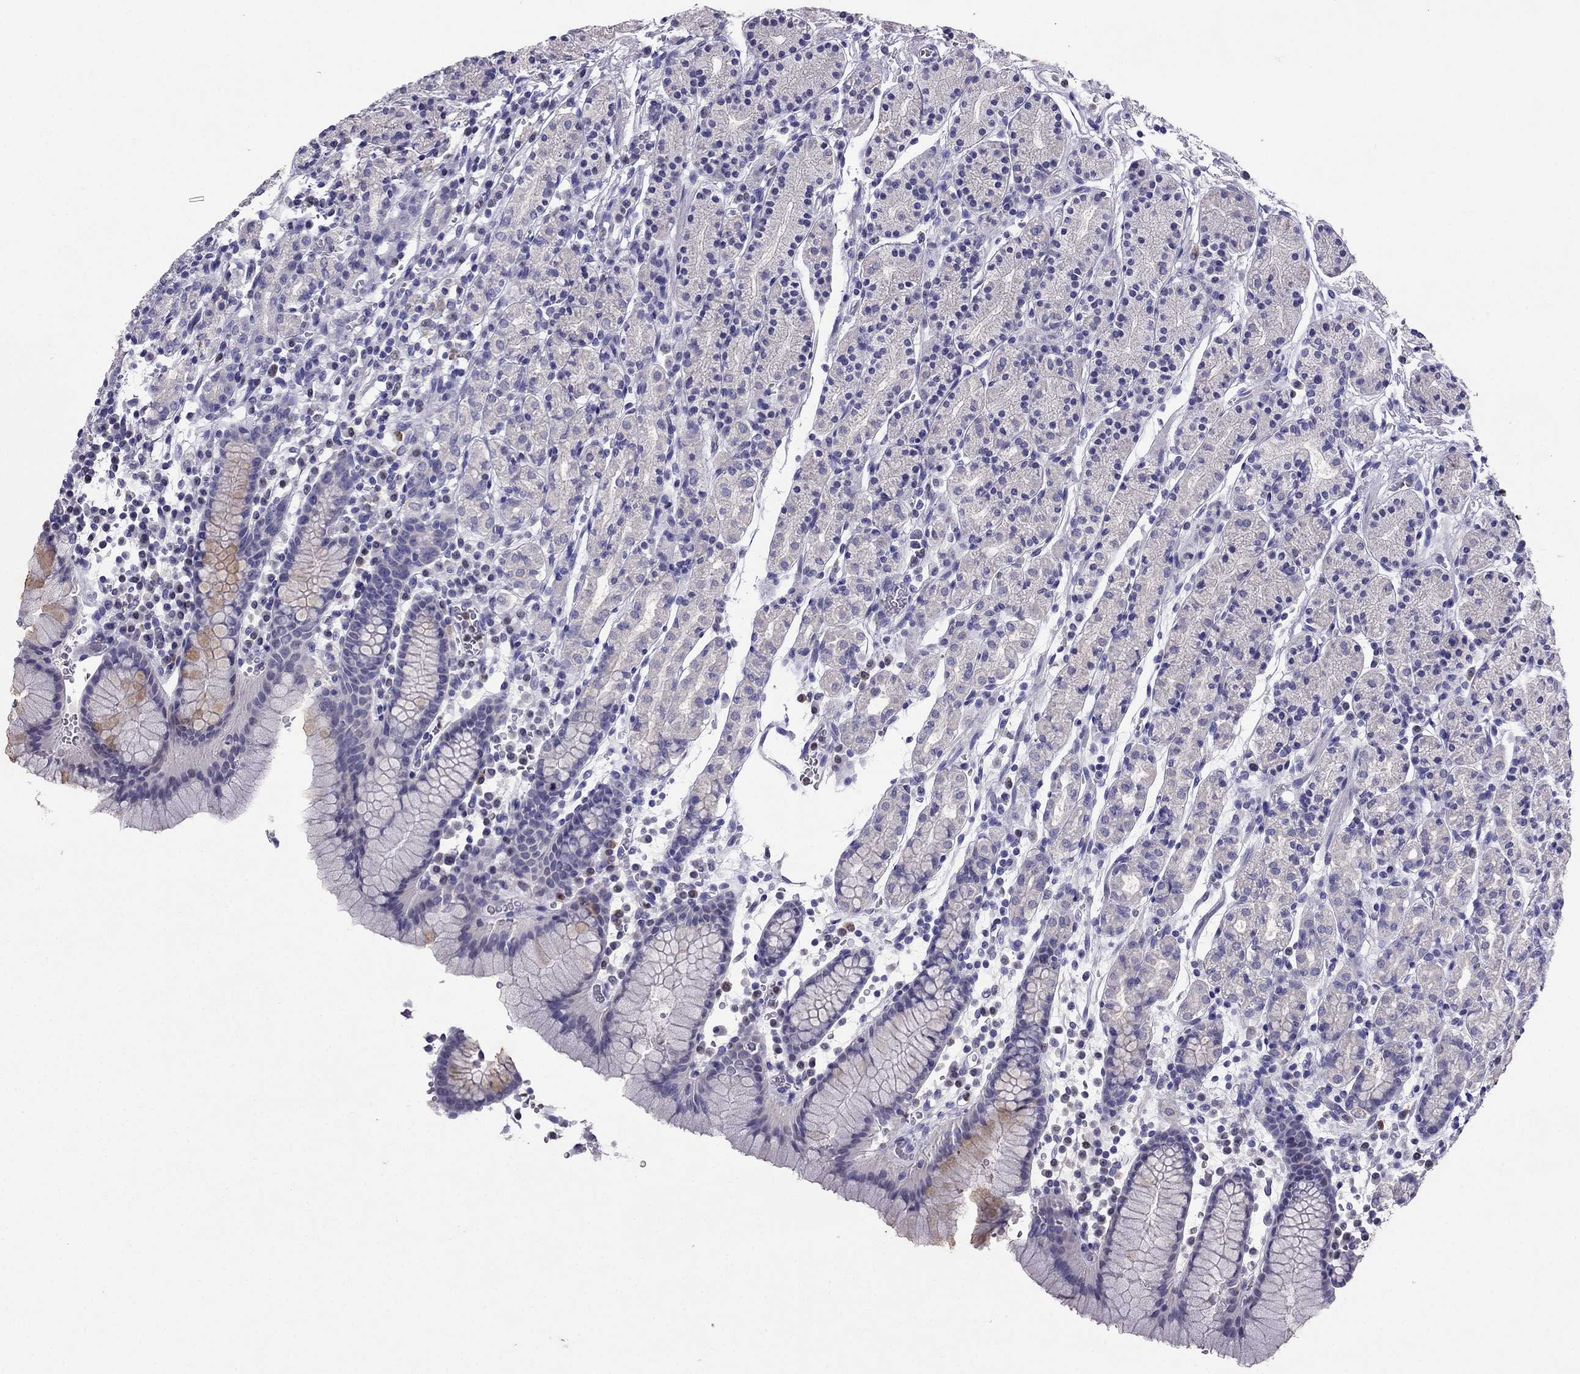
{"staining": {"intensity": "negative", "quantity": "none", "location": "none"}, "tissue": "stomach", "cell_type": "Glandular cells", "image_type": "normal", "snomed": [{"axis": "morphology", "description": "Normal tissue, NOS"}, {"axis": "topography", "description": "Stomach, upper"}, {"axis": "topography", "description": "Stomach"}], "caption": "Glandular cells show no significant protein positivity in benign stomach.", "gene": "ARID3A", "patient": {"sex": "male", "age": 62}}